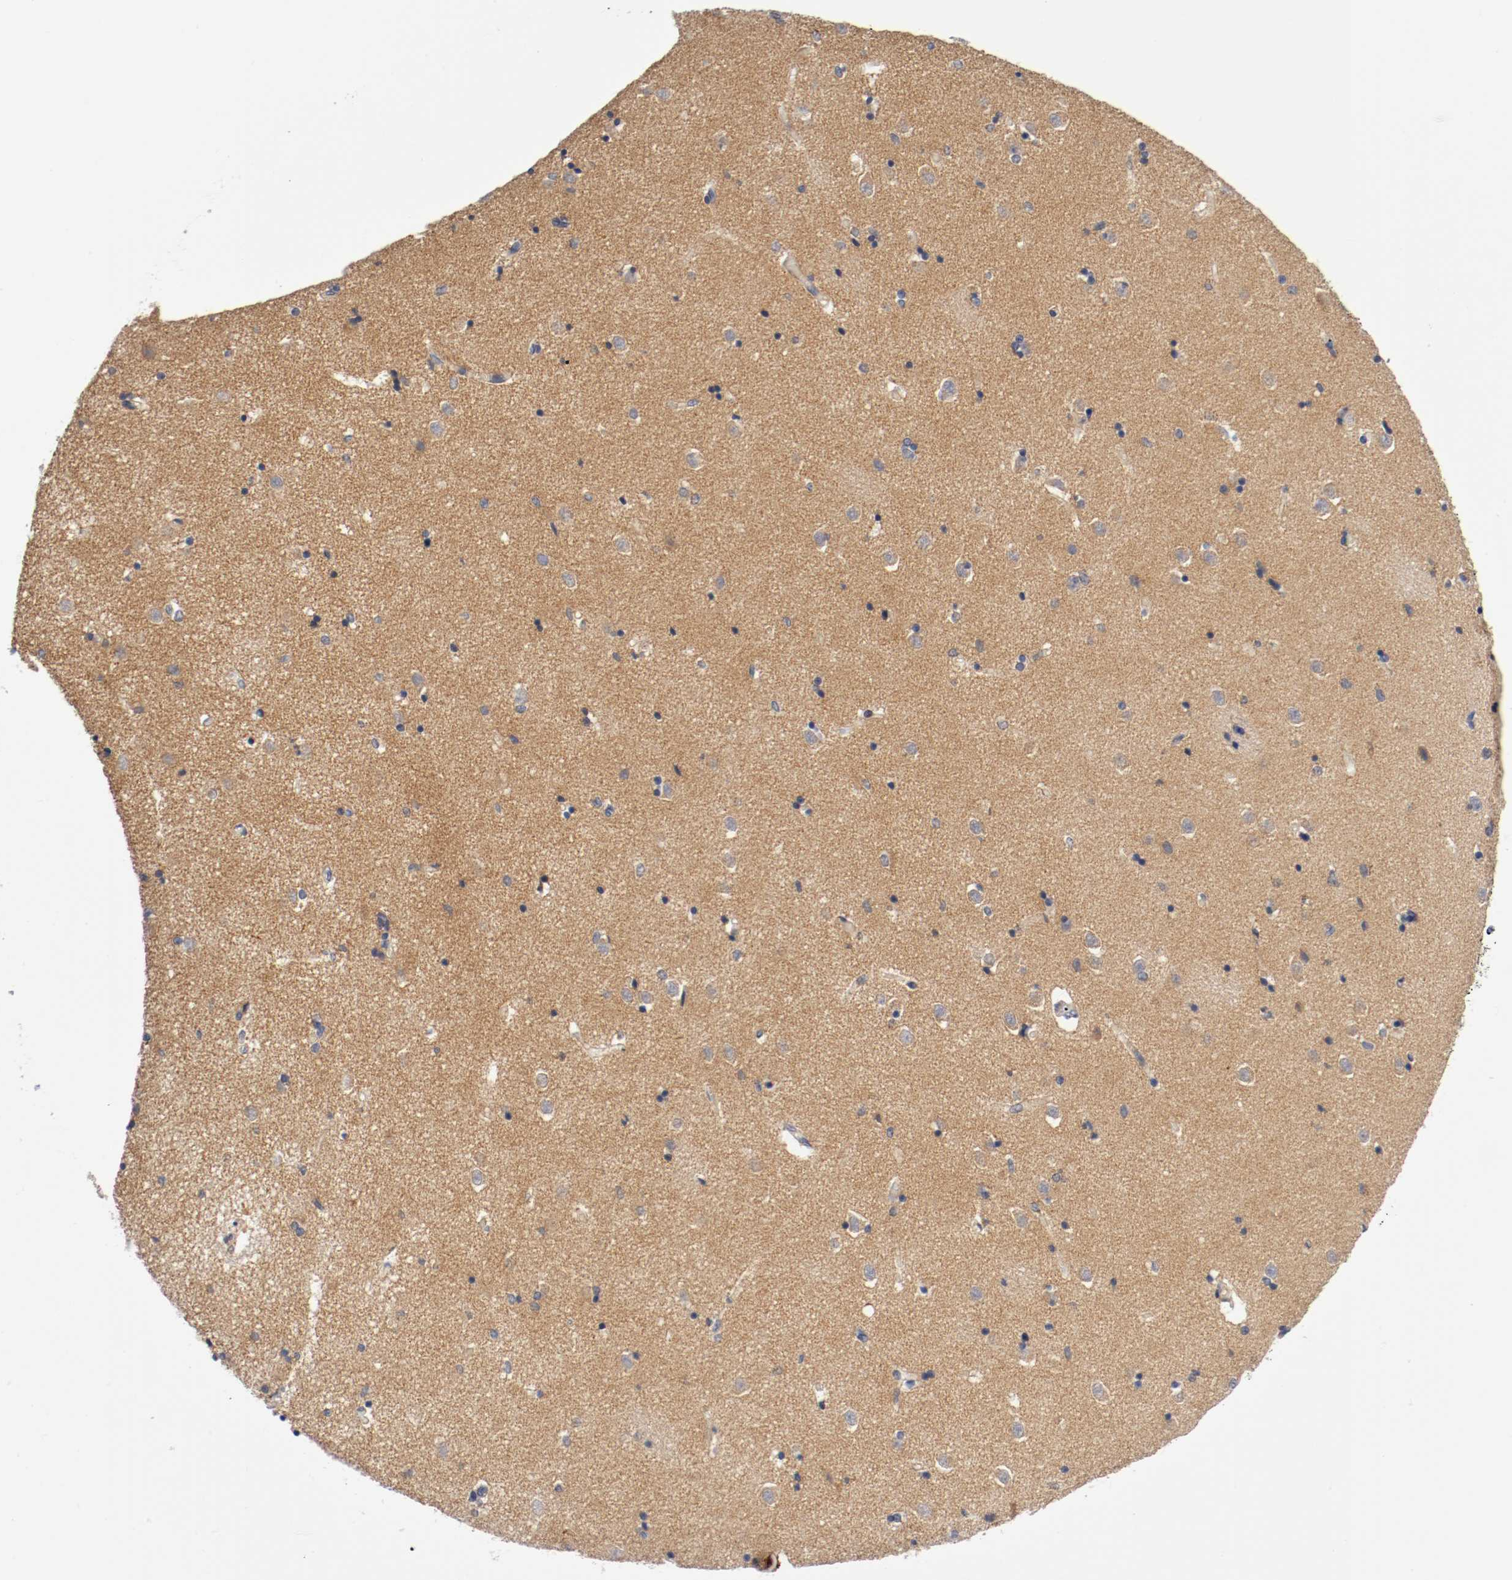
{"staining": {"intensity": "weak", "quantity": "25%-75%", "location": "cytoplasmic/membranous"}, "tissue": "caudate", "cell_type": "Glial cells", "image_type": "normal", "snomed": [{"axis": "morphology", "description": "Normal tissue, NOS"}, {"axis": "topography", "description": "Lateral ventricle wall"}], "caption": "Immunohistochemistry micrograph of benign caudate: human caudate stained using immunohistochemistry (IHC) reveals low levels of weak protein expression localized specifically in the cytoplasmic/membranous of glial cells, appearing as a cytoplasmic/membranous brown color.", "gene": "PCSK6", "patient": {"sex": "female", "age": 54}}